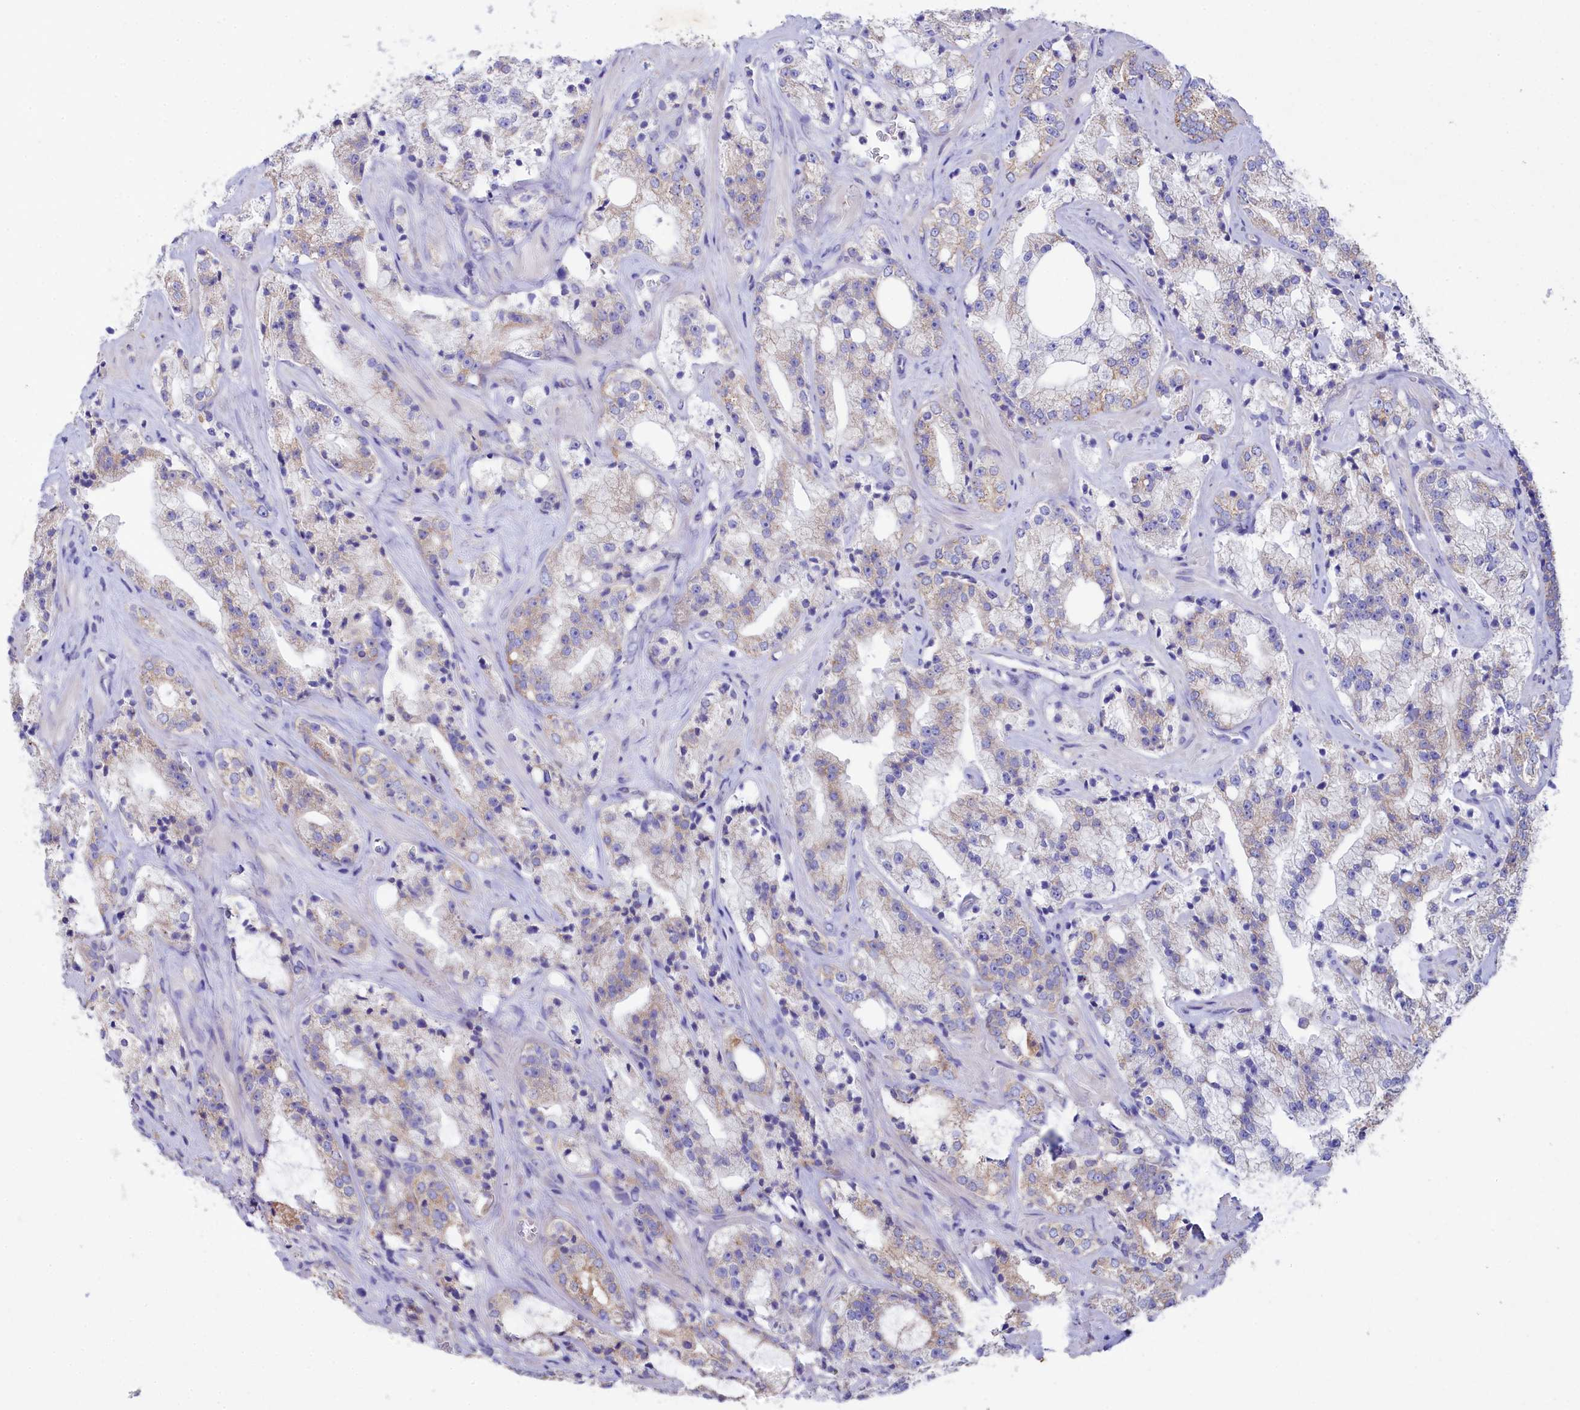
{"staining": {"intensity": "moderate", "quantity": "25%-75%", "location": "cytoplasmic/membranous"}, "tissue": "prostate cancer", "cell_type": "Tumor cells", "image_type": "cancer", "snomed": [{"axis": "morphology", "description": "Adenocarcinoma, High grade"}, {"axis": "topography", "description": "Prostate"}], "caption": "Tumor cells reveal medium levels of moderate cytoplasmic/membranous positivity in about 25%-75% of cells in human prostate cancer. (Brightfield microscopy of DAB IHC at high magnification).", "gene": "VPS26B", "patient": {"sex": "male", "age": 64}}